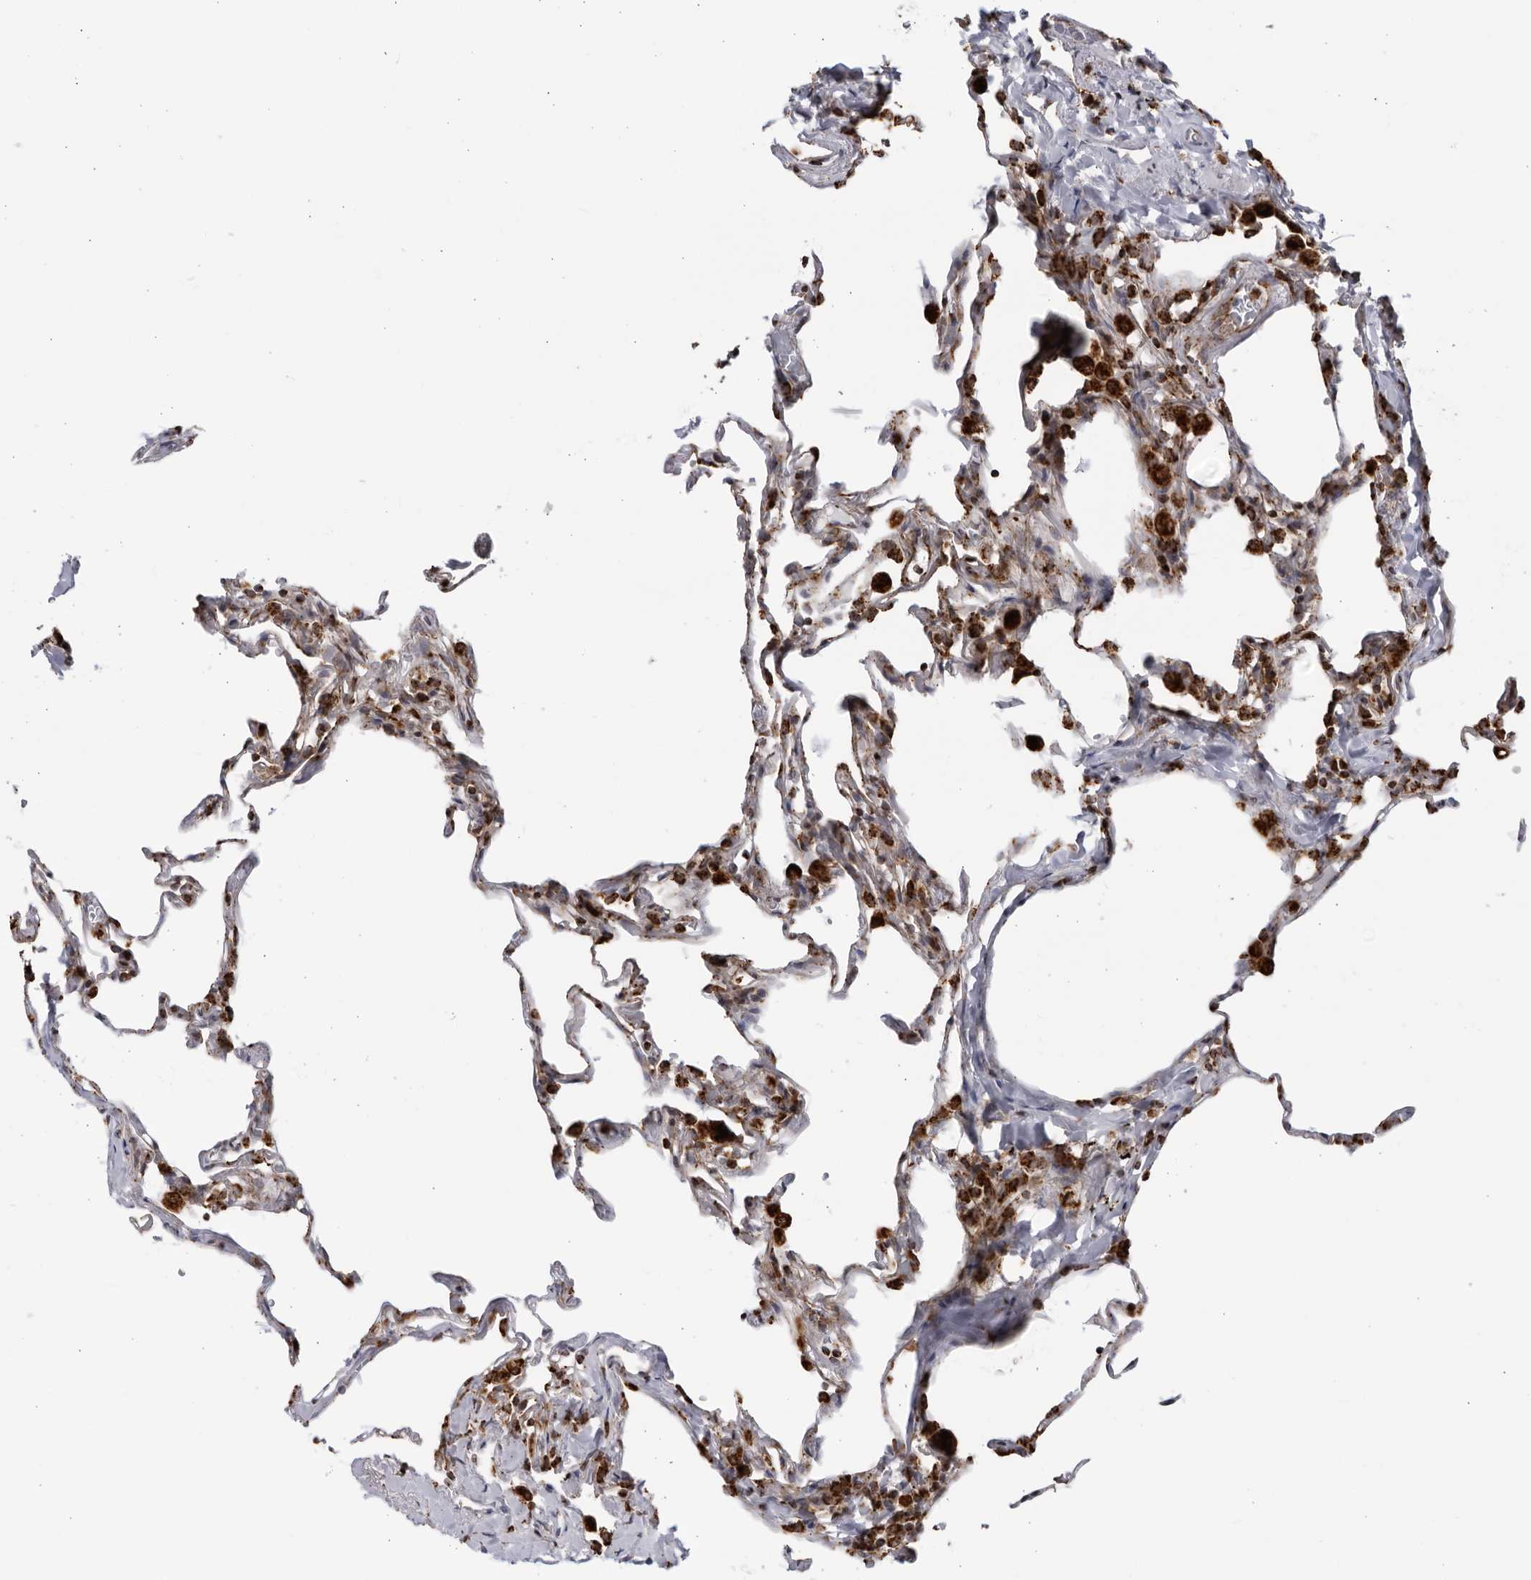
{"staining": {"intensity": "strong", "quantity": ">75%", "location": "cytoplasmic/membranous"}, "tissue": "lung", "cell_type": "Alveolar cells", "image_type": "normal", "snomed": [{"axis": "morphology", "description": "Normal tissue, NOS"}, {"axis": "topography", "description": "Lung"}], "caption": "Immunohistochemistry (IHC) staining of normal lung, which displays high levels of strong cytoplasmic/membranous positivity in approximately >75% of alveolar cells indicating strong cytoplasmic/membranous protein positivity. The staining was performed using DAB (brown) for protein detection and nuclei were counterstained in hematoxylin (blue).", "gene": "RBM34", "patient": {"sex": "male", "age": 59}}